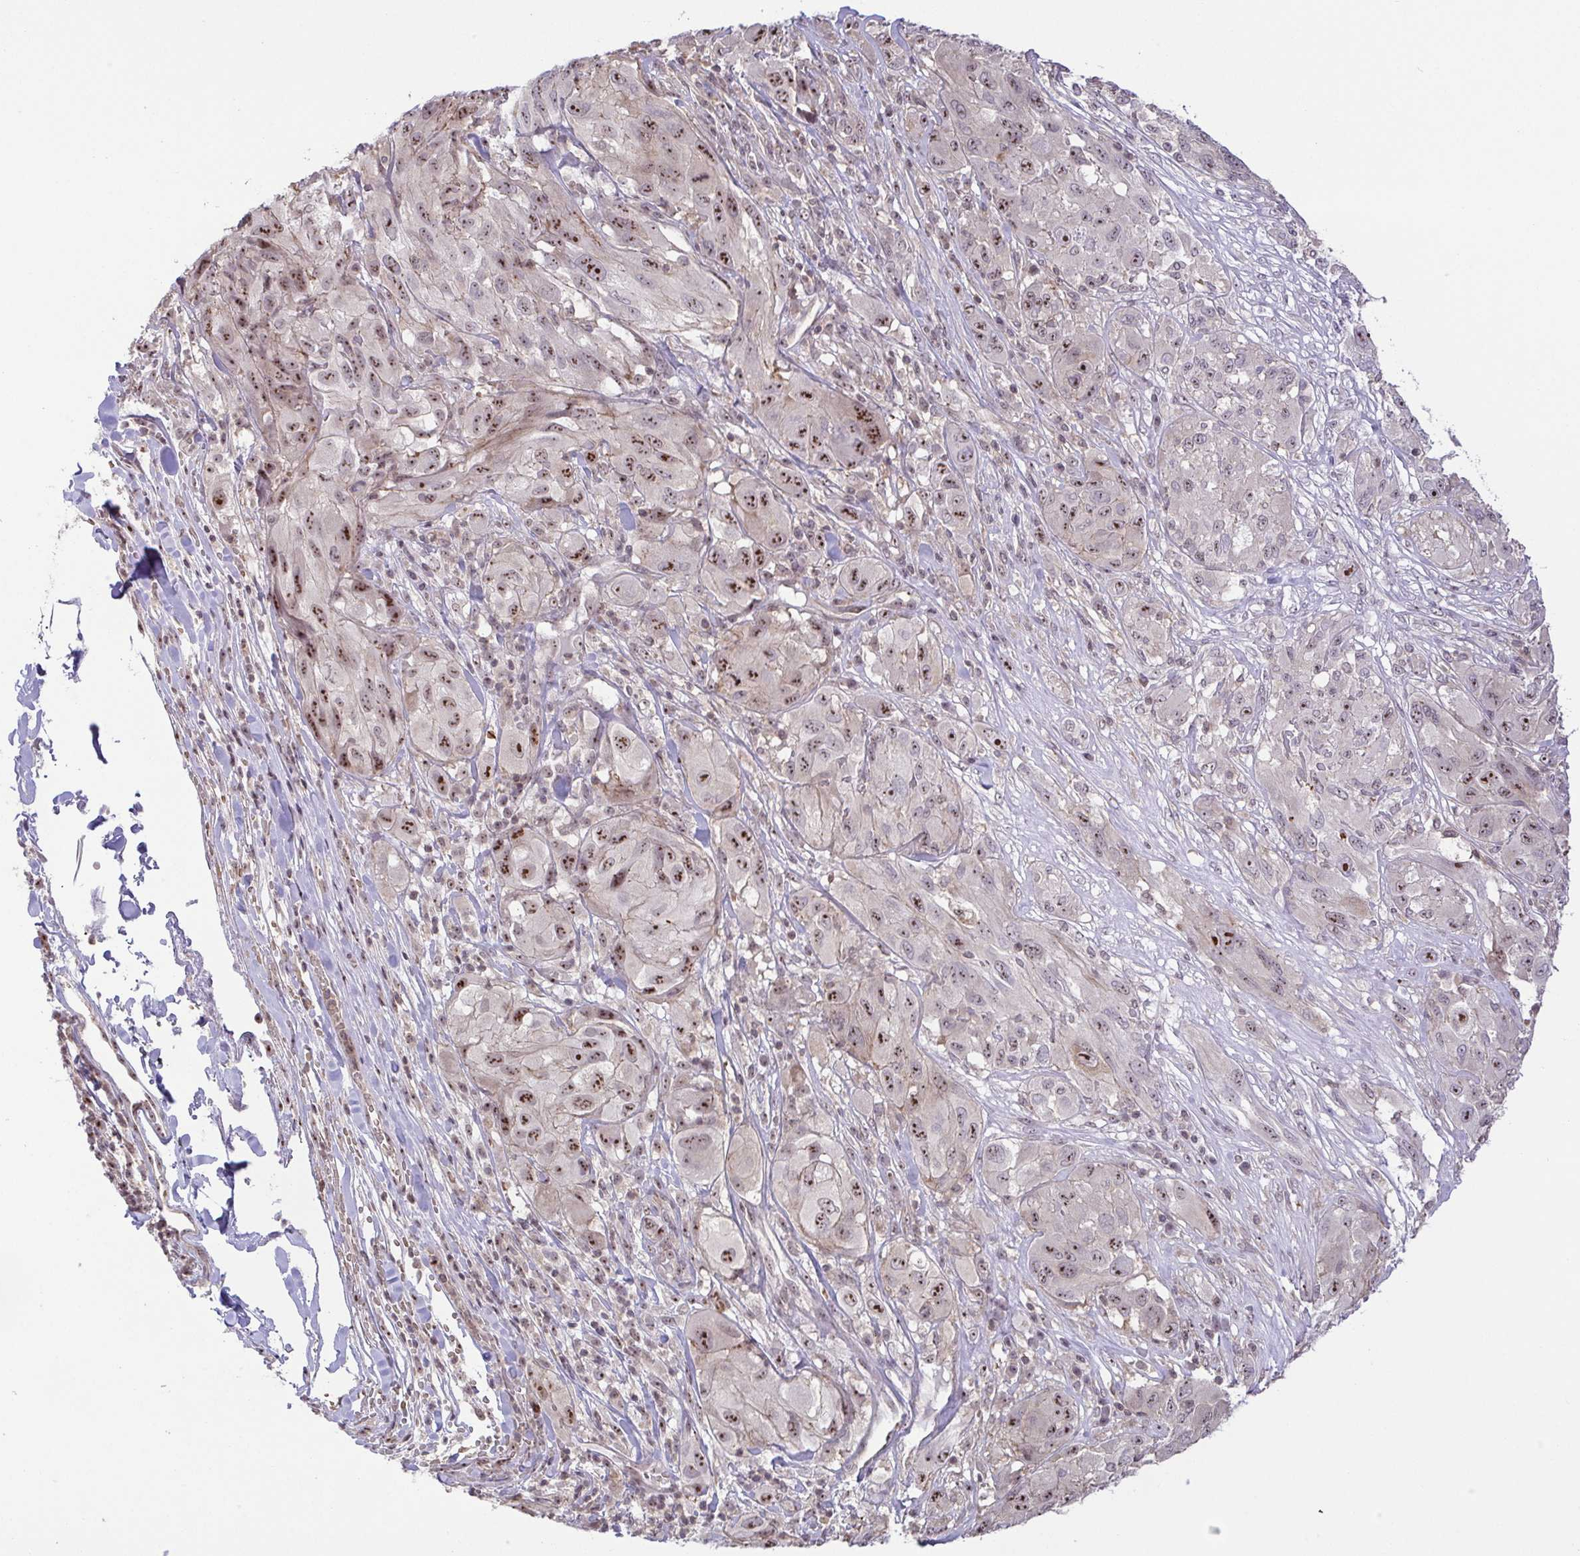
{"staining": {"intensity": "moderate", "quantity": "25%-75%", "location": "nuclear"}, "tissue": "melanoma", "cell_type": "Tumor cells", "image_type": "cancer", "snomed": [{"axis": "morphology", "description": "Malignant melanoma, NOS"}, {"axis": "topography", "description": "Skin"}], "caption": "Immunohistochemistry of human malignant melanoma displays medium levels of moderate nuclear staining in approximately 25%-75% of tumor cells.", "gene": "RSL24D1", "patient": {"sex": "female", "age": 91}}